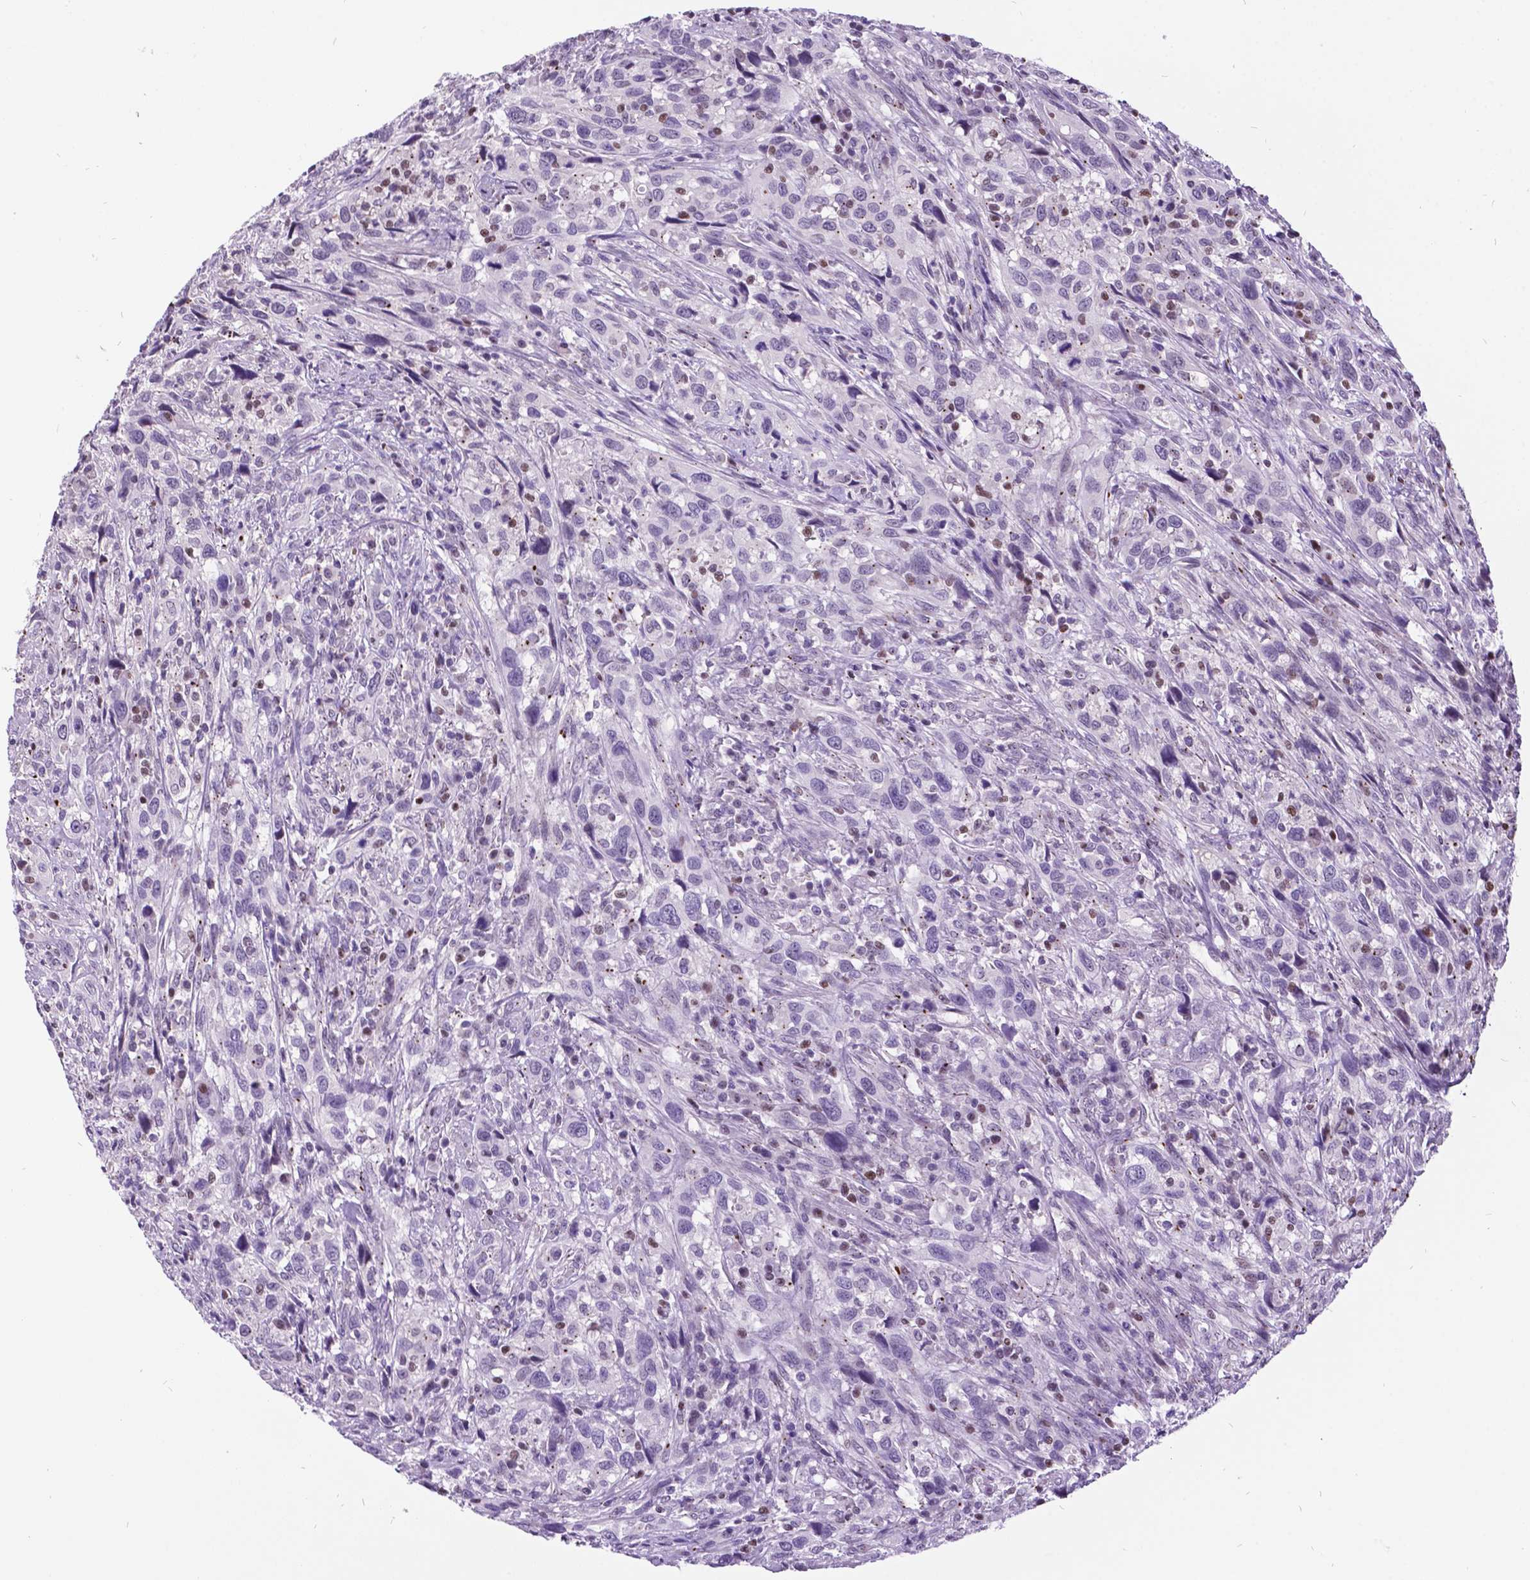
{"staining": {"intensity": "negative", "quantity": "none", "location": "none"}, "tissue": "urothelial cancer", "cell_type": "Tumor cells", "image_type": "cancer", "snomed": [{"axis": "morphology", "description": "Urothelial carcinoma, NOS"}, {"axis": "morphology", "description": "Urothelial carcinoma, High grade"}, {"axis": "topography", "description": "Urinary bladder"}], "caption": "The photomicrograph exhibits no significant positivity in tumor cells of transitional cell carcinoma. Nuclei are stained in blue.", "gene": "DPF3", "patient": {"sex": "female", "age": 64}}